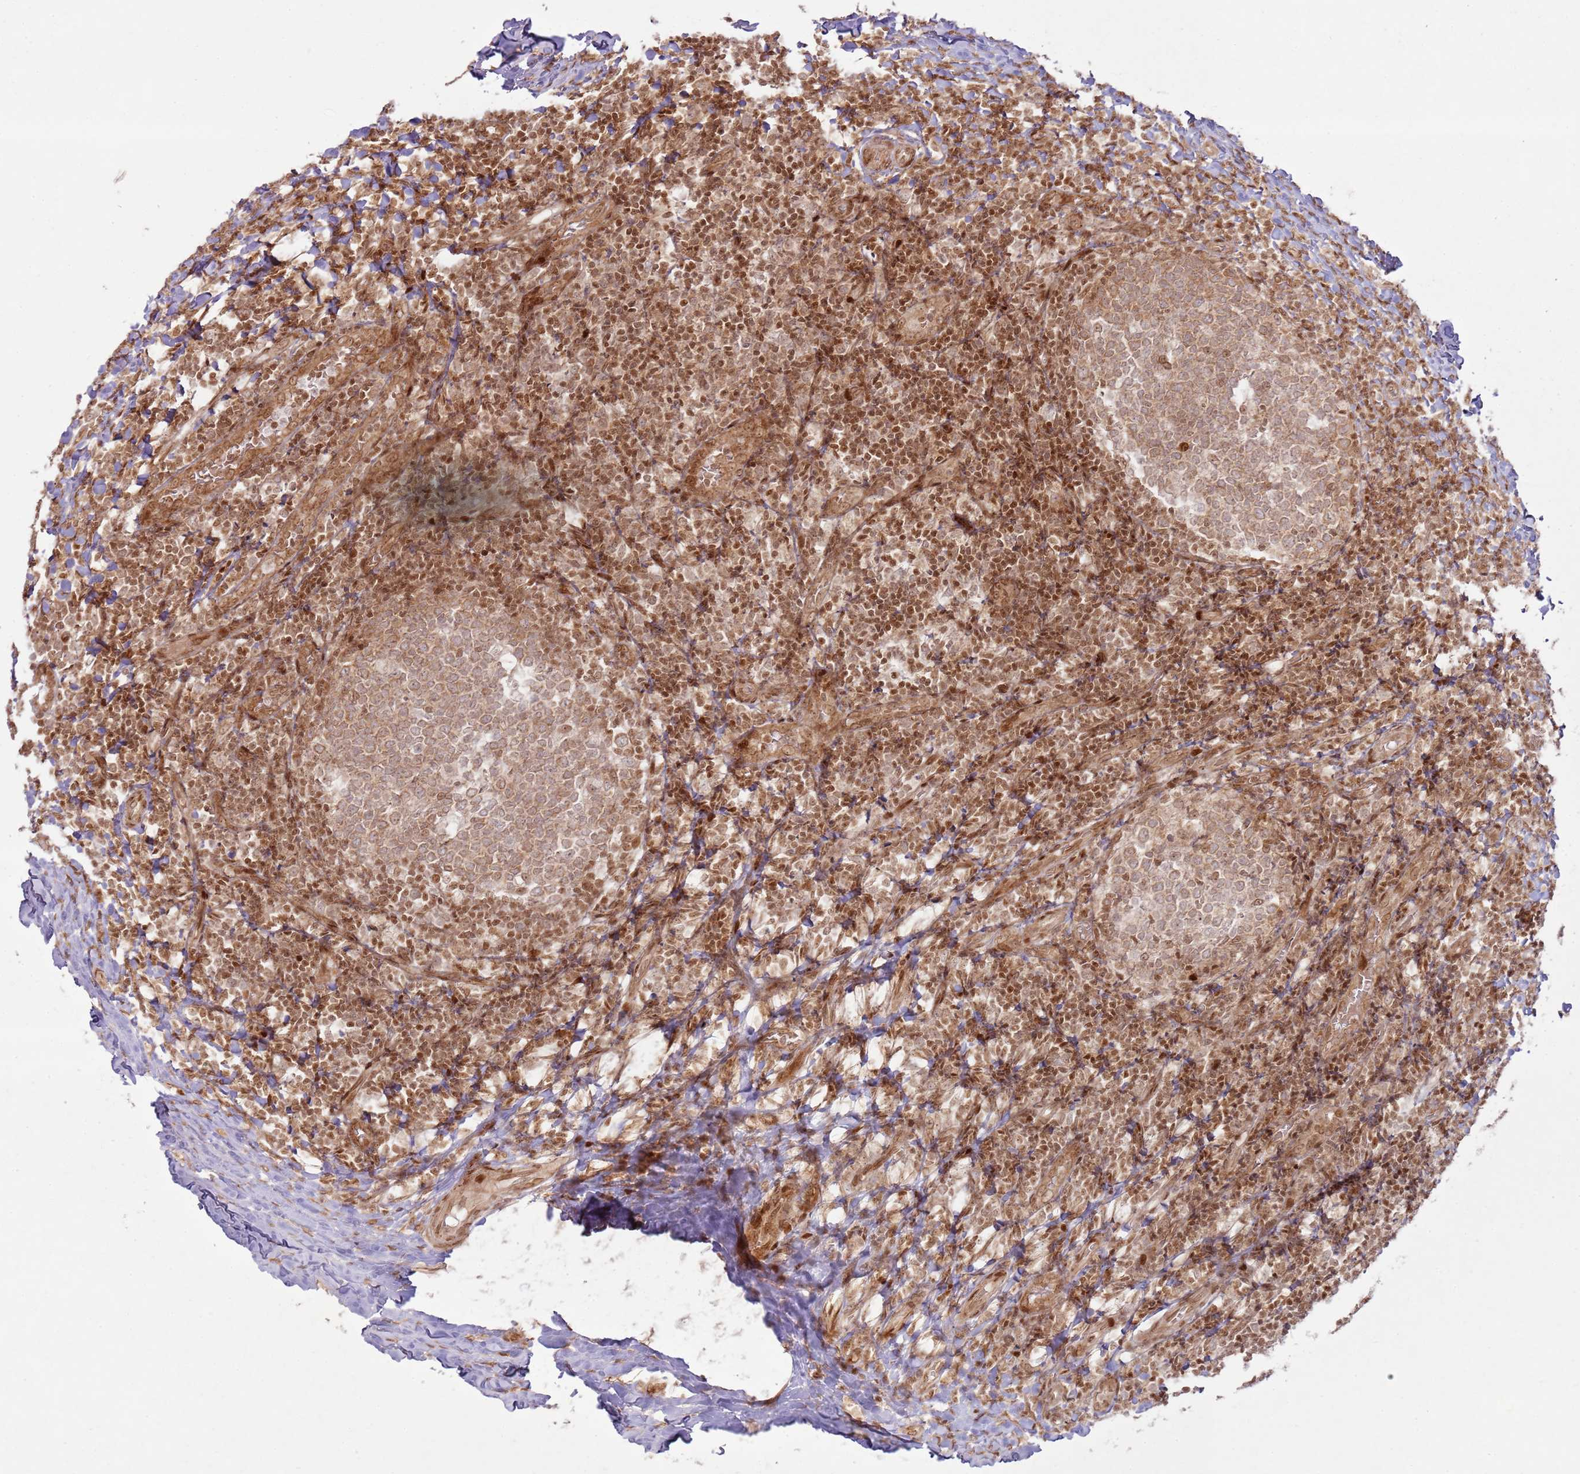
{"staining": {"intensity": "weak", "quantity": ">75%", "location": "cytoplasmic/membranous,nuclear"}, "tissue": "tonsil", "cell_type": "Germinal center cells", "image_type": "normal", "snomed": [{"axis": "morphology", "description": "Normal tissue, NOS"}, {"axis": "topography", "description": "Tonsil"}], "caption": "Benign tonsil exhibits weak cytoplasmic/membranous,nuclear expression in about >75% of germinal center cells, visualized by immunohistochemistry.", "gene": "KLHL36", "patient": {"sex": "female", "age": 19}}